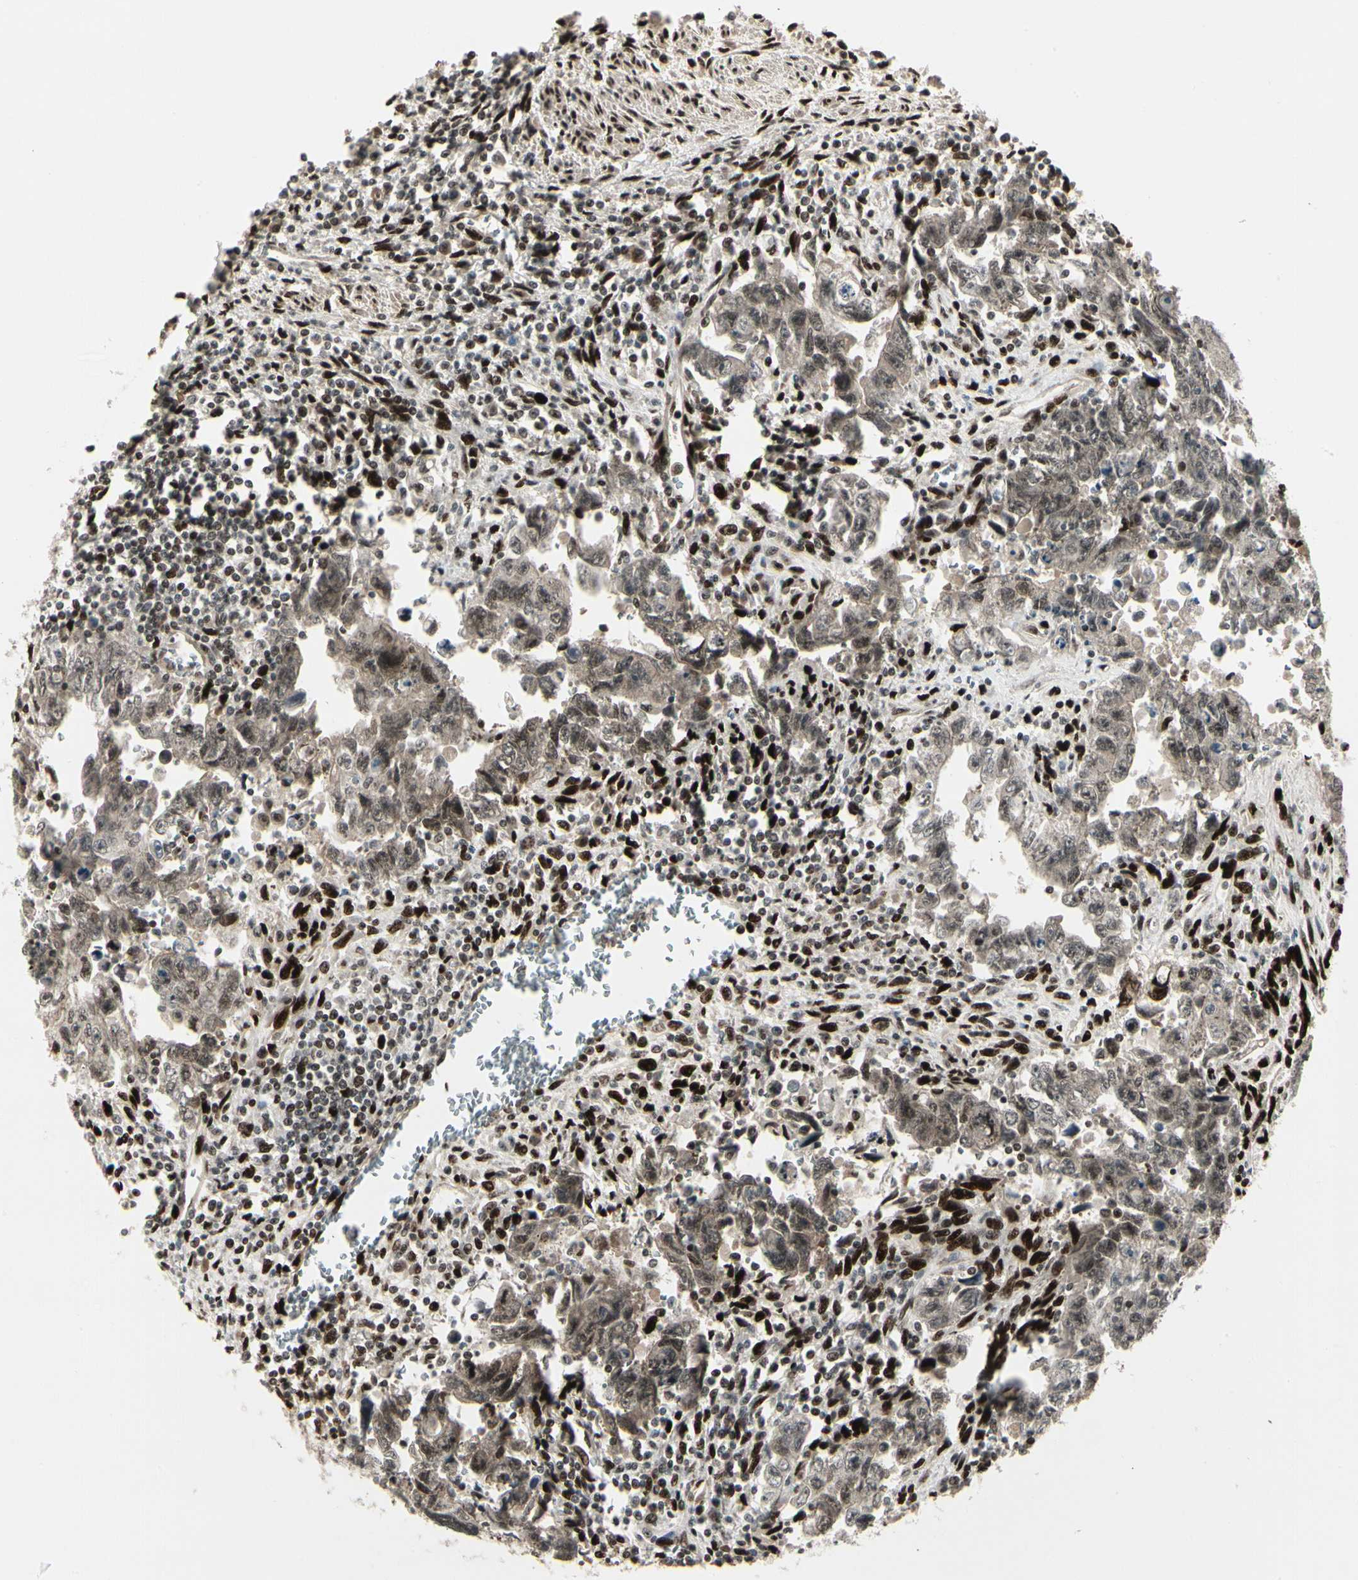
{"staining": {"intensity": "moderate", "quantity": ">75%", "location": "nuclear"}, "tissue": "testis cancer", "cell_type": "Tumor cells", "image_type": "cancer", "snomed": [{"axis": "morphology", "description": "Carcinoma, Embryonal, NOS"}, {"axis": "topography", "description": "Testis"}], "caption": "Immunohistochemical staining of human testis embryonal carcinoma exhibits moderate nuclear protein expression in approximately >75% of tumor cells.", "gene": "FOXJ2", "patient": {"sex": "male", "age": 28}}